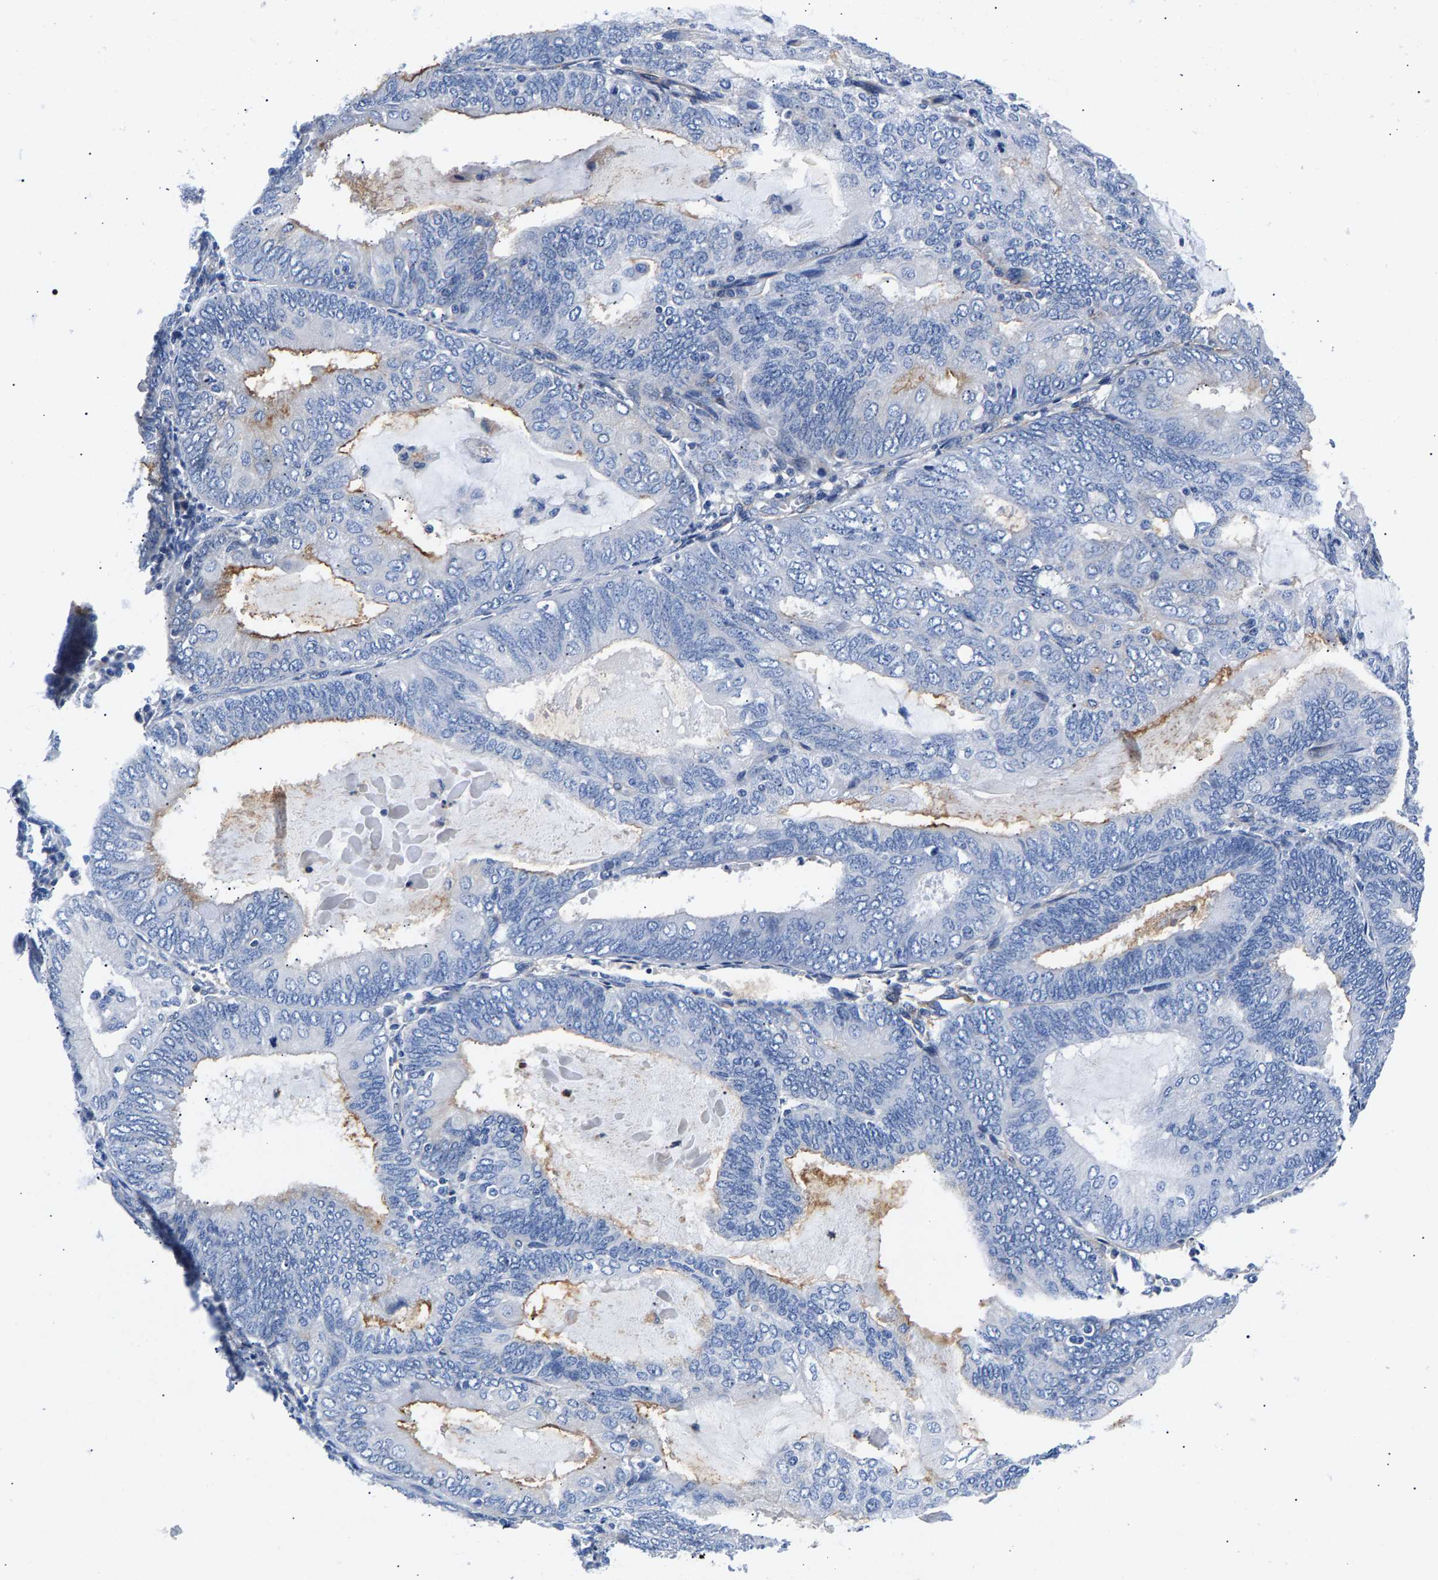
{"staining": {"intensity": "negative", "quantity": "none", "location": "none"}, "tissue": "endometrial cancer", "cell_type": "Tumor cells", "image_type": "cancer", "snomed": [{"axis": "morphology", "description": "Adenocarcinoma, NOS"}, {"axis": "topography", "description": "Endometrium"}], "caption": "The IHC histopathology image has no significant positivity in tumor cells of endometrial cancer (adenocarcinoma) tissue. (DAB immunohistochemistry with hematoxylin counter stain).", "gene": "P2RY4", "patient": {"sex": "female", "age": 81}}